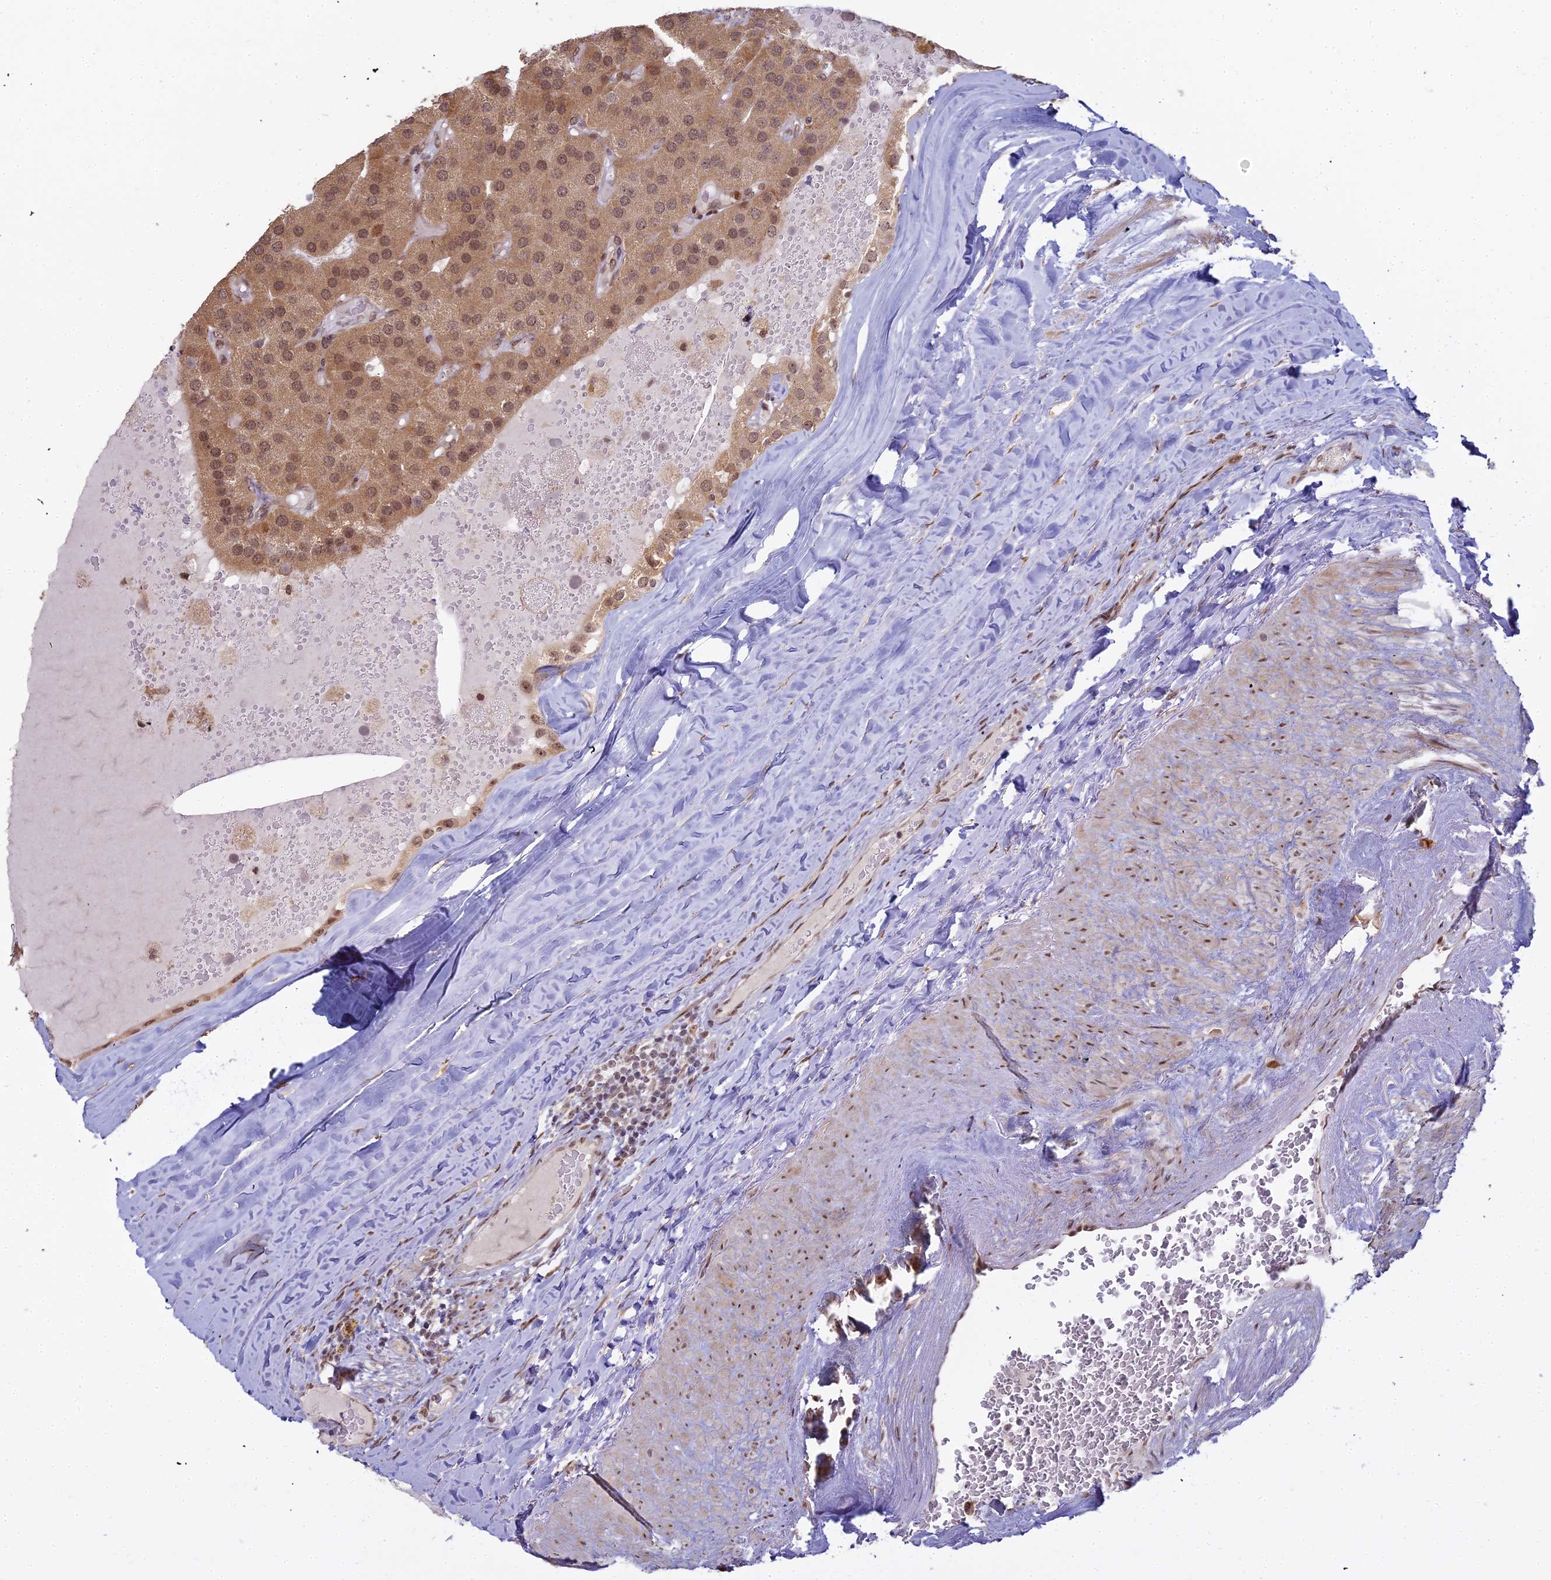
{"staining": {"intensity": "moderate", "quantity": ">75%", "location": "cytoplasmic/membranous,nuclear"}, "tissue": "parathyroid gland", "cell_type": "Glandular cells", "image_type": "normal", "snomed": [{"axis": "morphology", "description": "Normal tissue, NOS"}, {"axis": "morphology", "description": "Adenoma, NOS"}, {"axis": "topography", "description": "Parathyroid gland"}], "caption": "A high-resolution image shows IHC staining of unremarkable parathyroid gland, which reveals moderate cytoplasmic/membranous,nuclear expression in approximately >75% of glandular cells.", "gene": "ABCA2", "patient": {"sex": "female", "age": 86}}